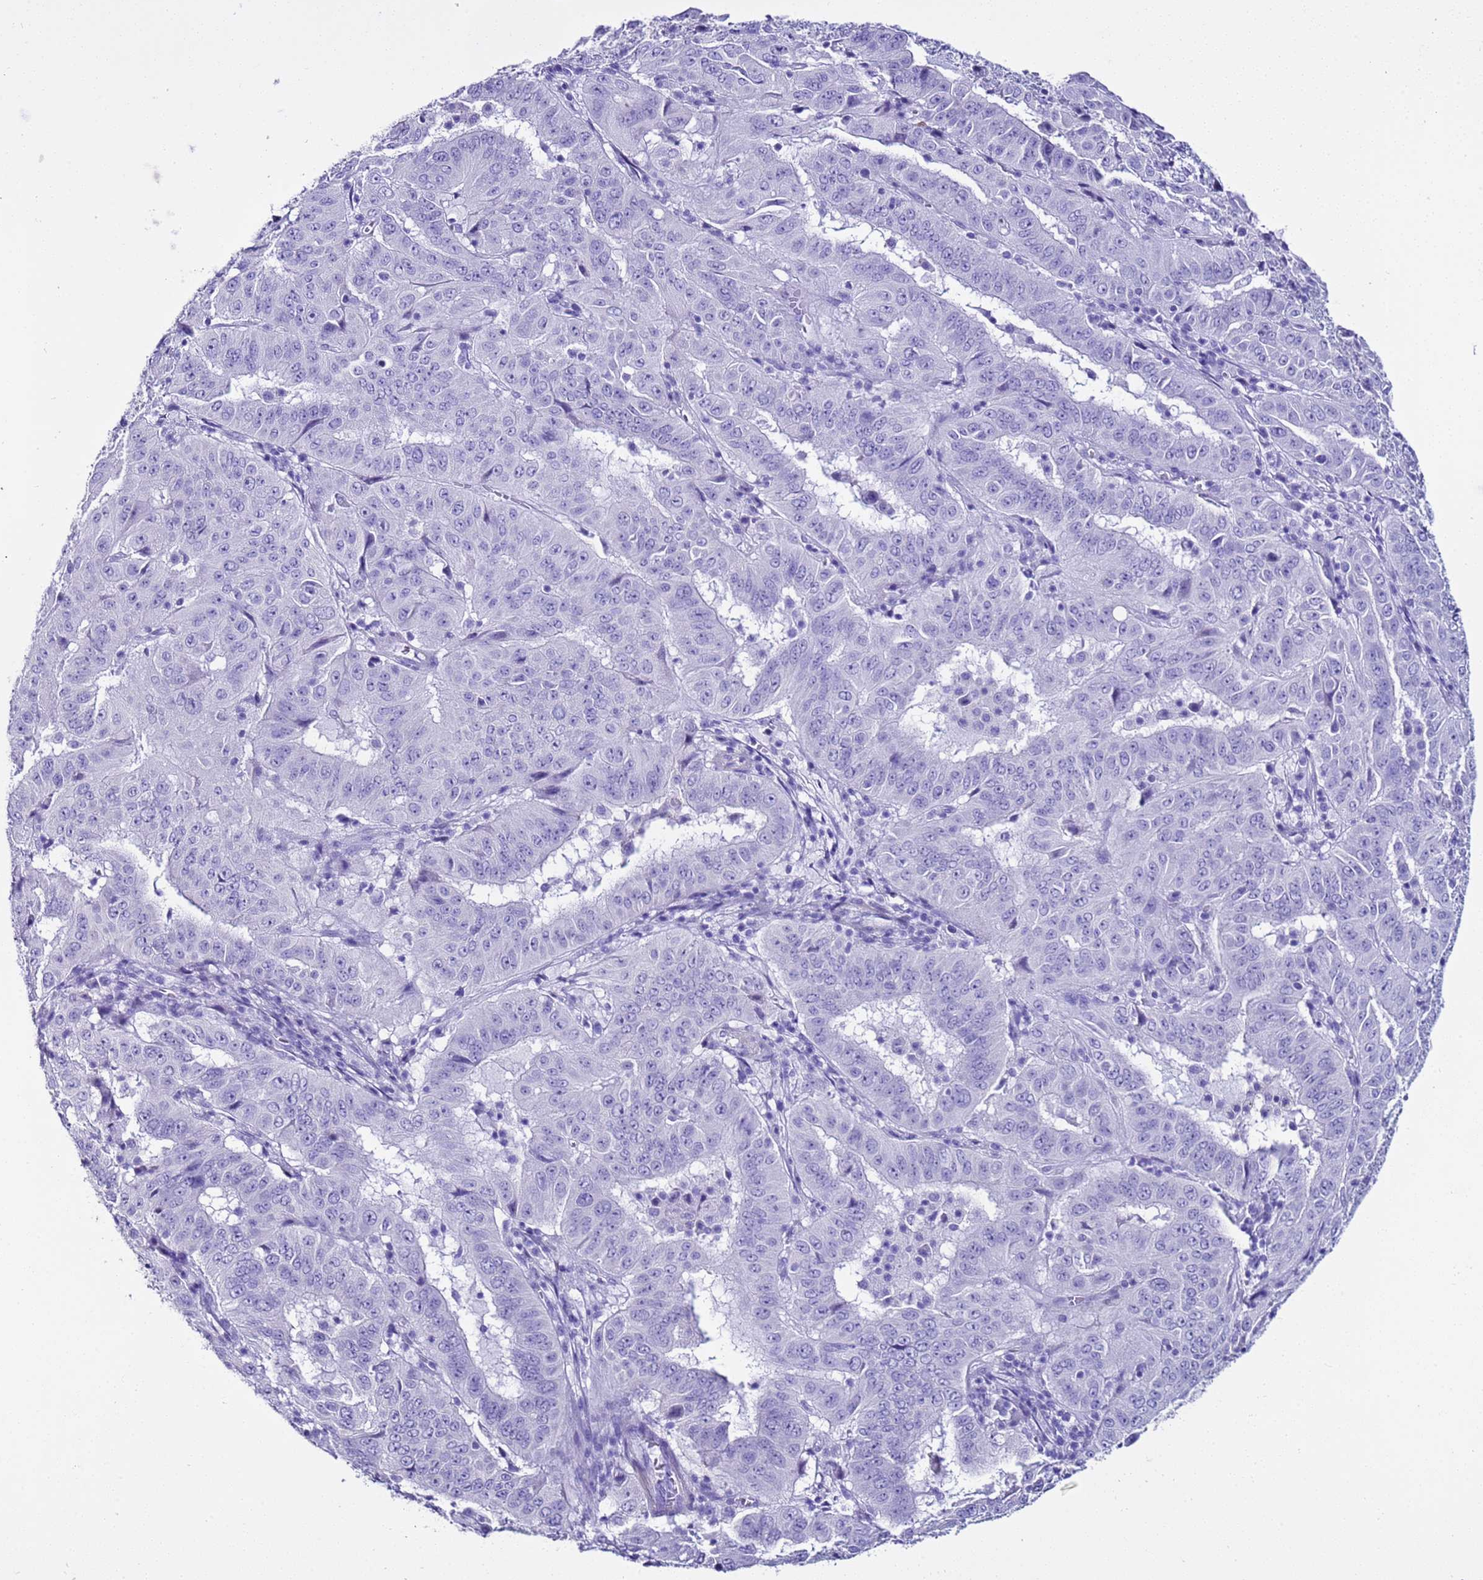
{"staining": {"intensity": "negative", "quantity": "none", "location": "none"}, "tissue": "pancreatic cancer", "cell_type": "Tumor cells", "image_type": "cancer", "snomed": [{"axis": "morphology", "description": "Adenocarcinoma, NOS"}, {"axis": "topography", "description": "Pancreas"}], "caption": "An immunohistochemistry image of pancreatic adenocarcinoma is shown. There is no staining in tumor cells of pancreatic adenocarcinoma.", "gene": "LCMT1", "patient": {"sex": "male", "age": 63}}